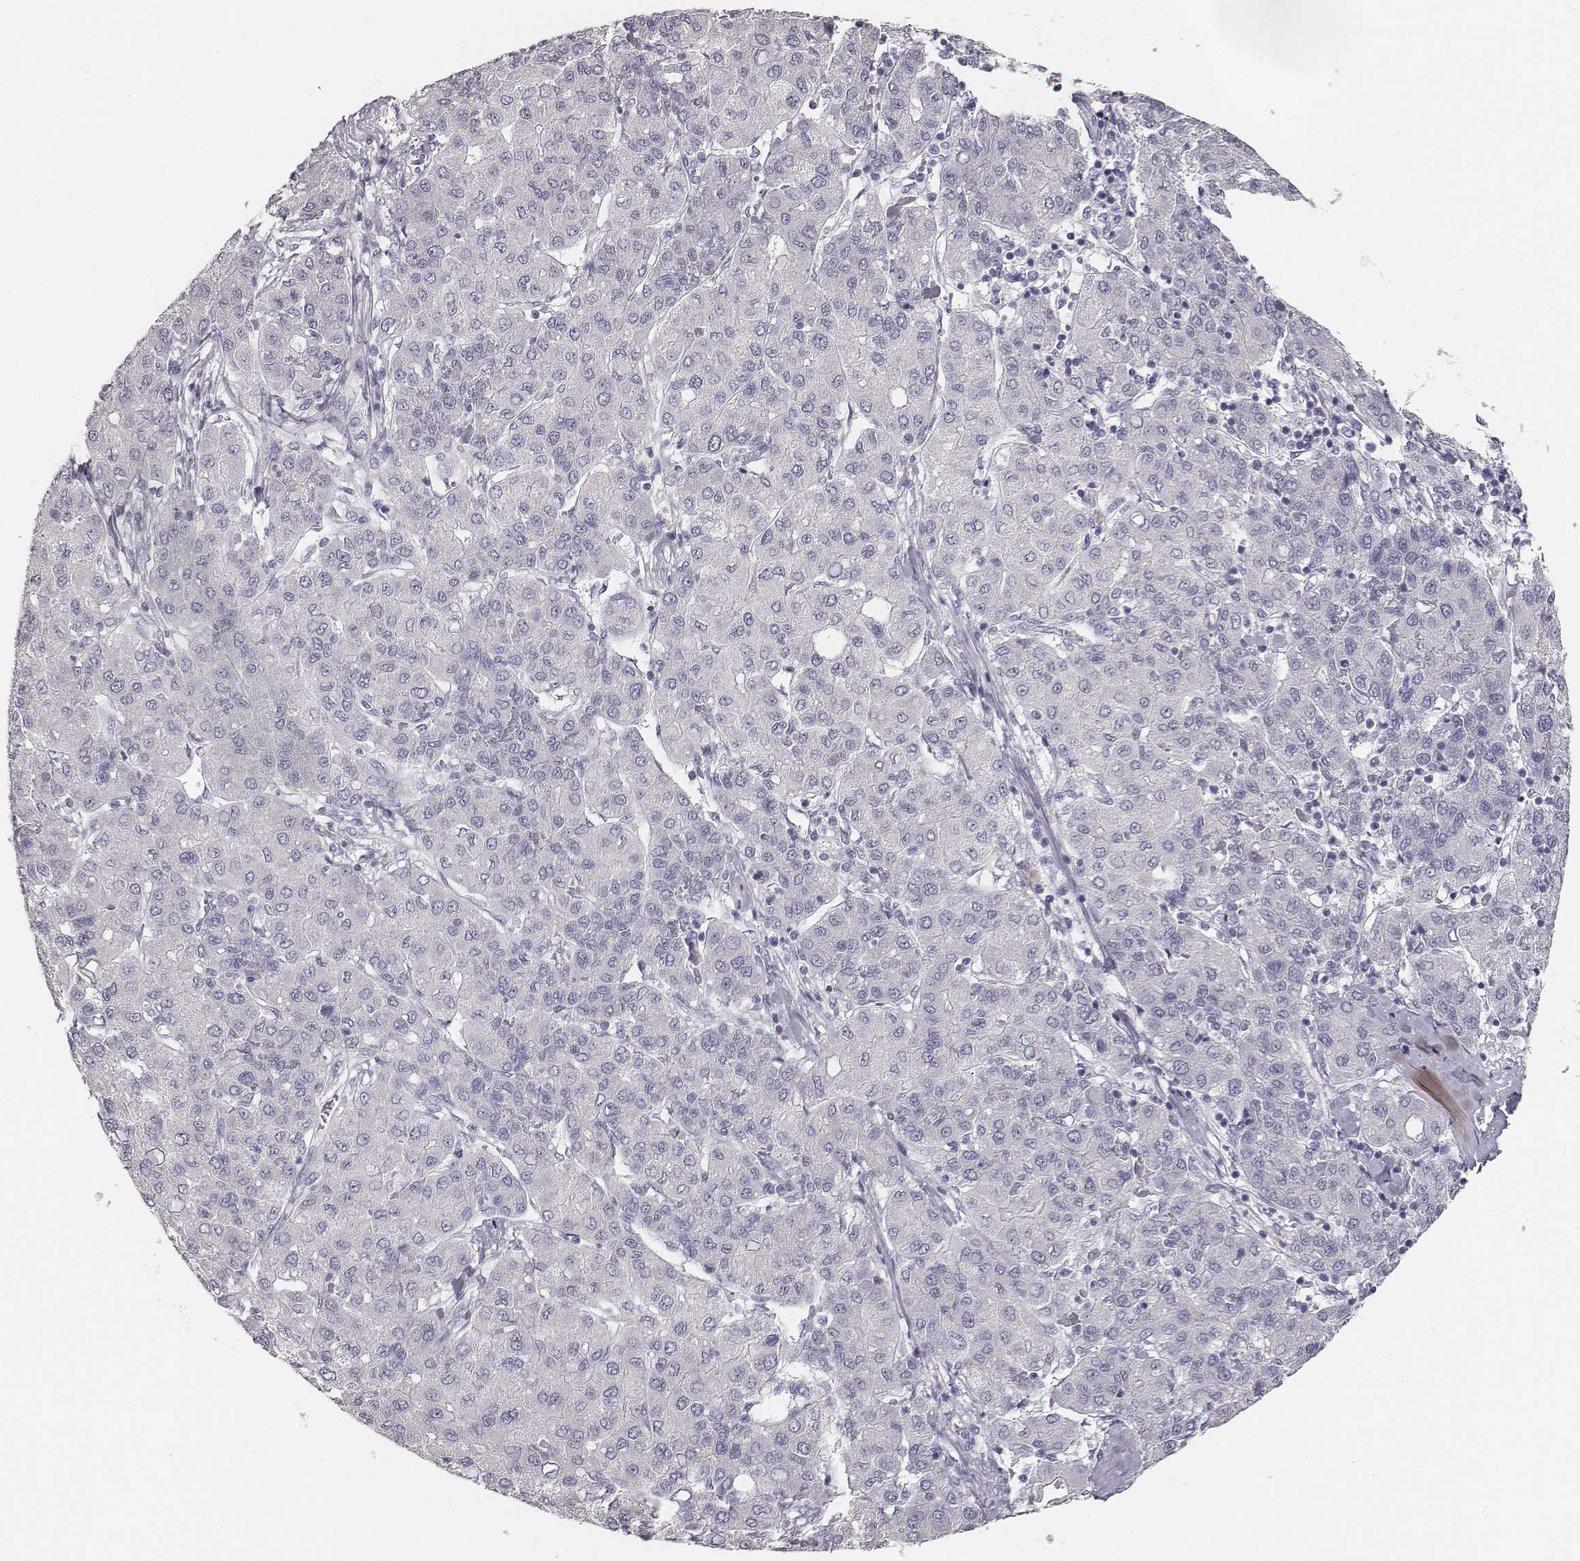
{"staining": {"intensity": "negative", "quantity": "none", "location": "none"}, "tissue": "liver cancer", "cell_type": "Tumor cells", "image_type": "cancer", "snomed": [{"axis": "morphology", "description": "Carcinoma, Hepatocellular, NOS"}, {"axis": "topography", "description": "Liver"}], "caption": "DAB immunohistochemical staining of human hepatocellular carcinoma (liver) shows no significant staining in tumor cells.", "gene": "MYH6", "patient": {"sex": "male", "age": 65}}